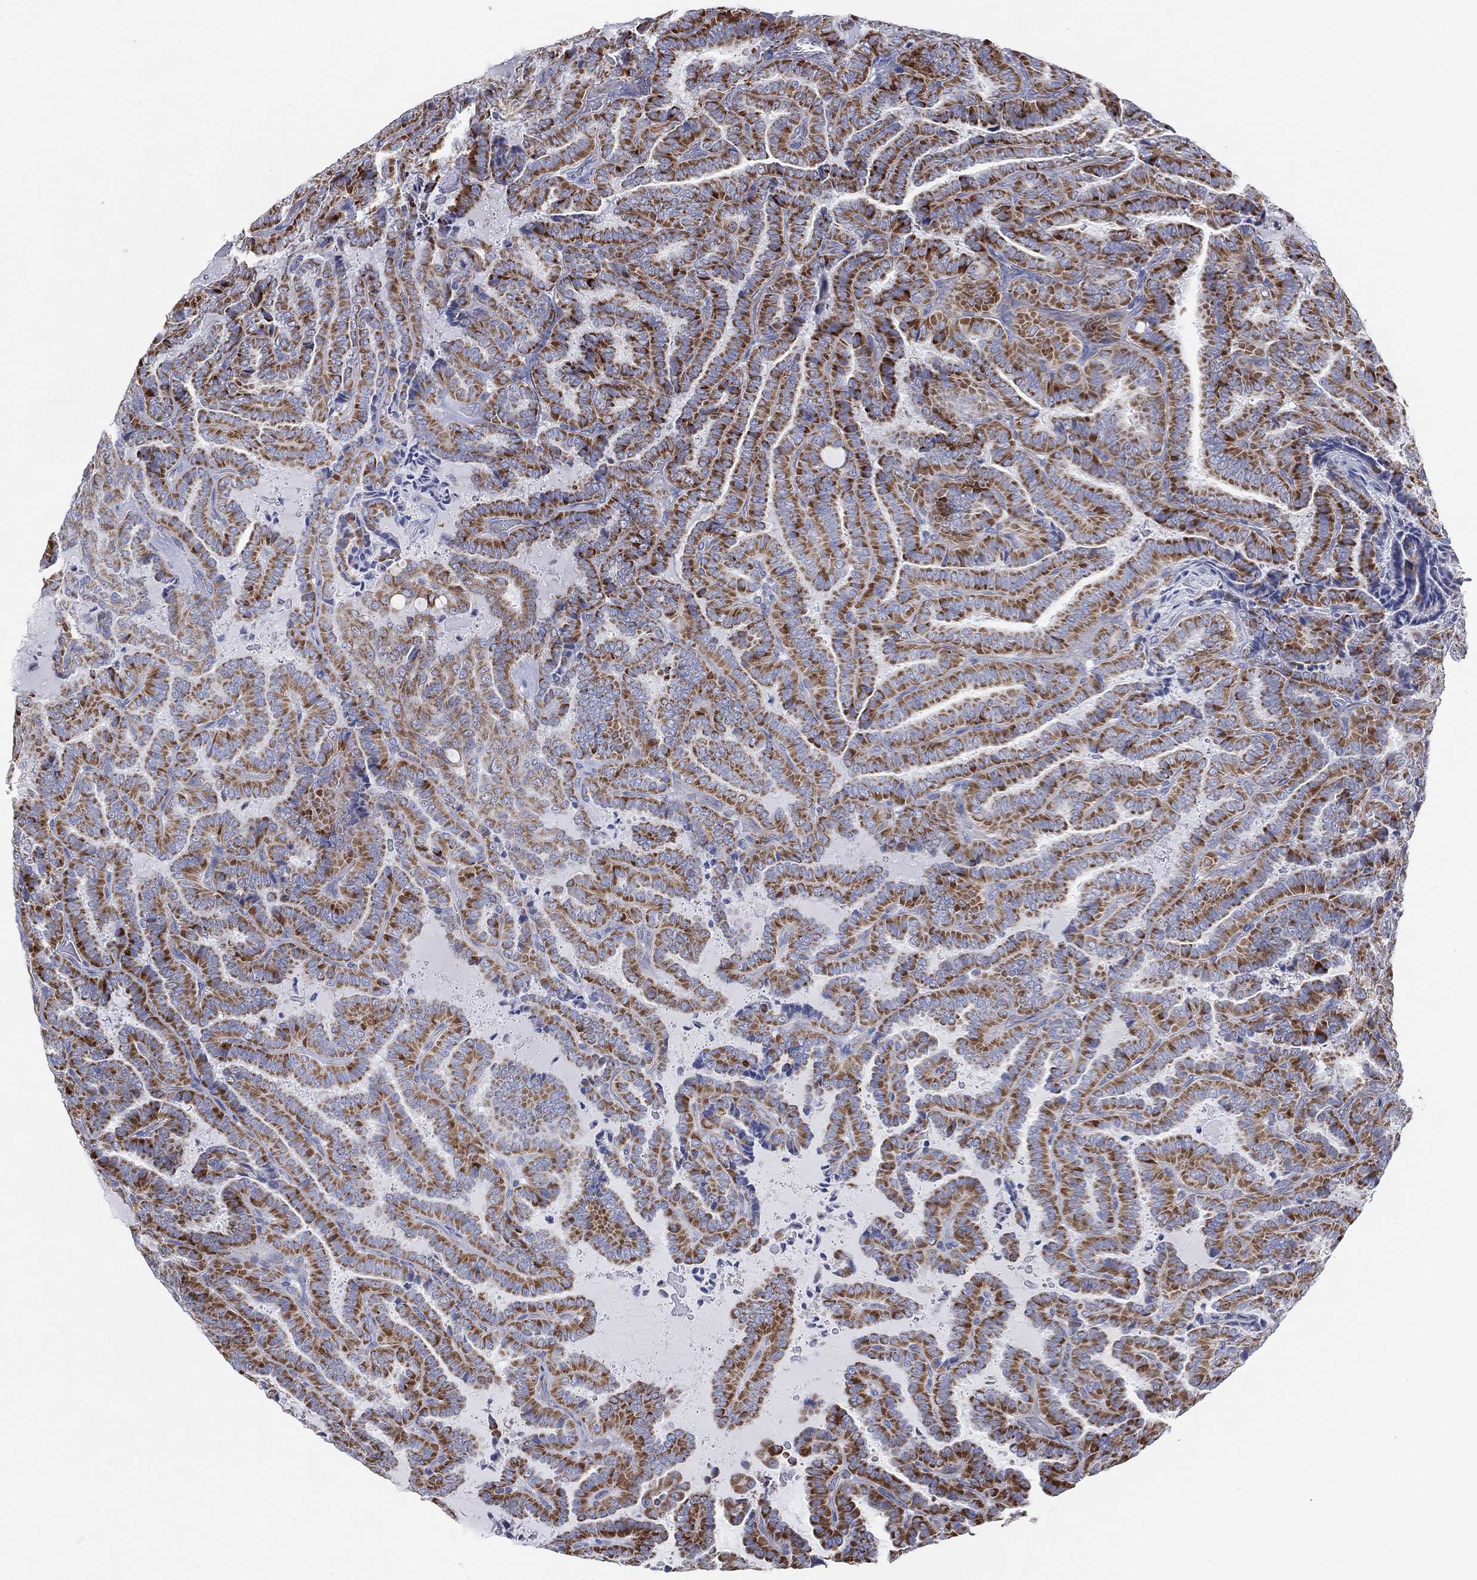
{"staining": {"intensity": "moderate", "quantity": ">75%", "location": "cytoplasmic/membranous"}, "tissue": "thyroid cancer", "cell_type": "Tumor cells", "image_type": "cancer", "snomed": [{"axis": "morphology", "description": "Papillary adenocarcinoma, NOS"}, {"axis": "topography", "description": "Thyroid gland"}], "caption": "Tumor cells show medium levels of moderate cytoplasmic/membranous positivity in approximately >75% of cells in human thyroid cancer. The staining is performed using DAB brown chromogen to label protein expression. The nuclei are counter-stained blue using hematoxylin.", "gene": "INA", "patient": {"sex": "female", "age": 39}}